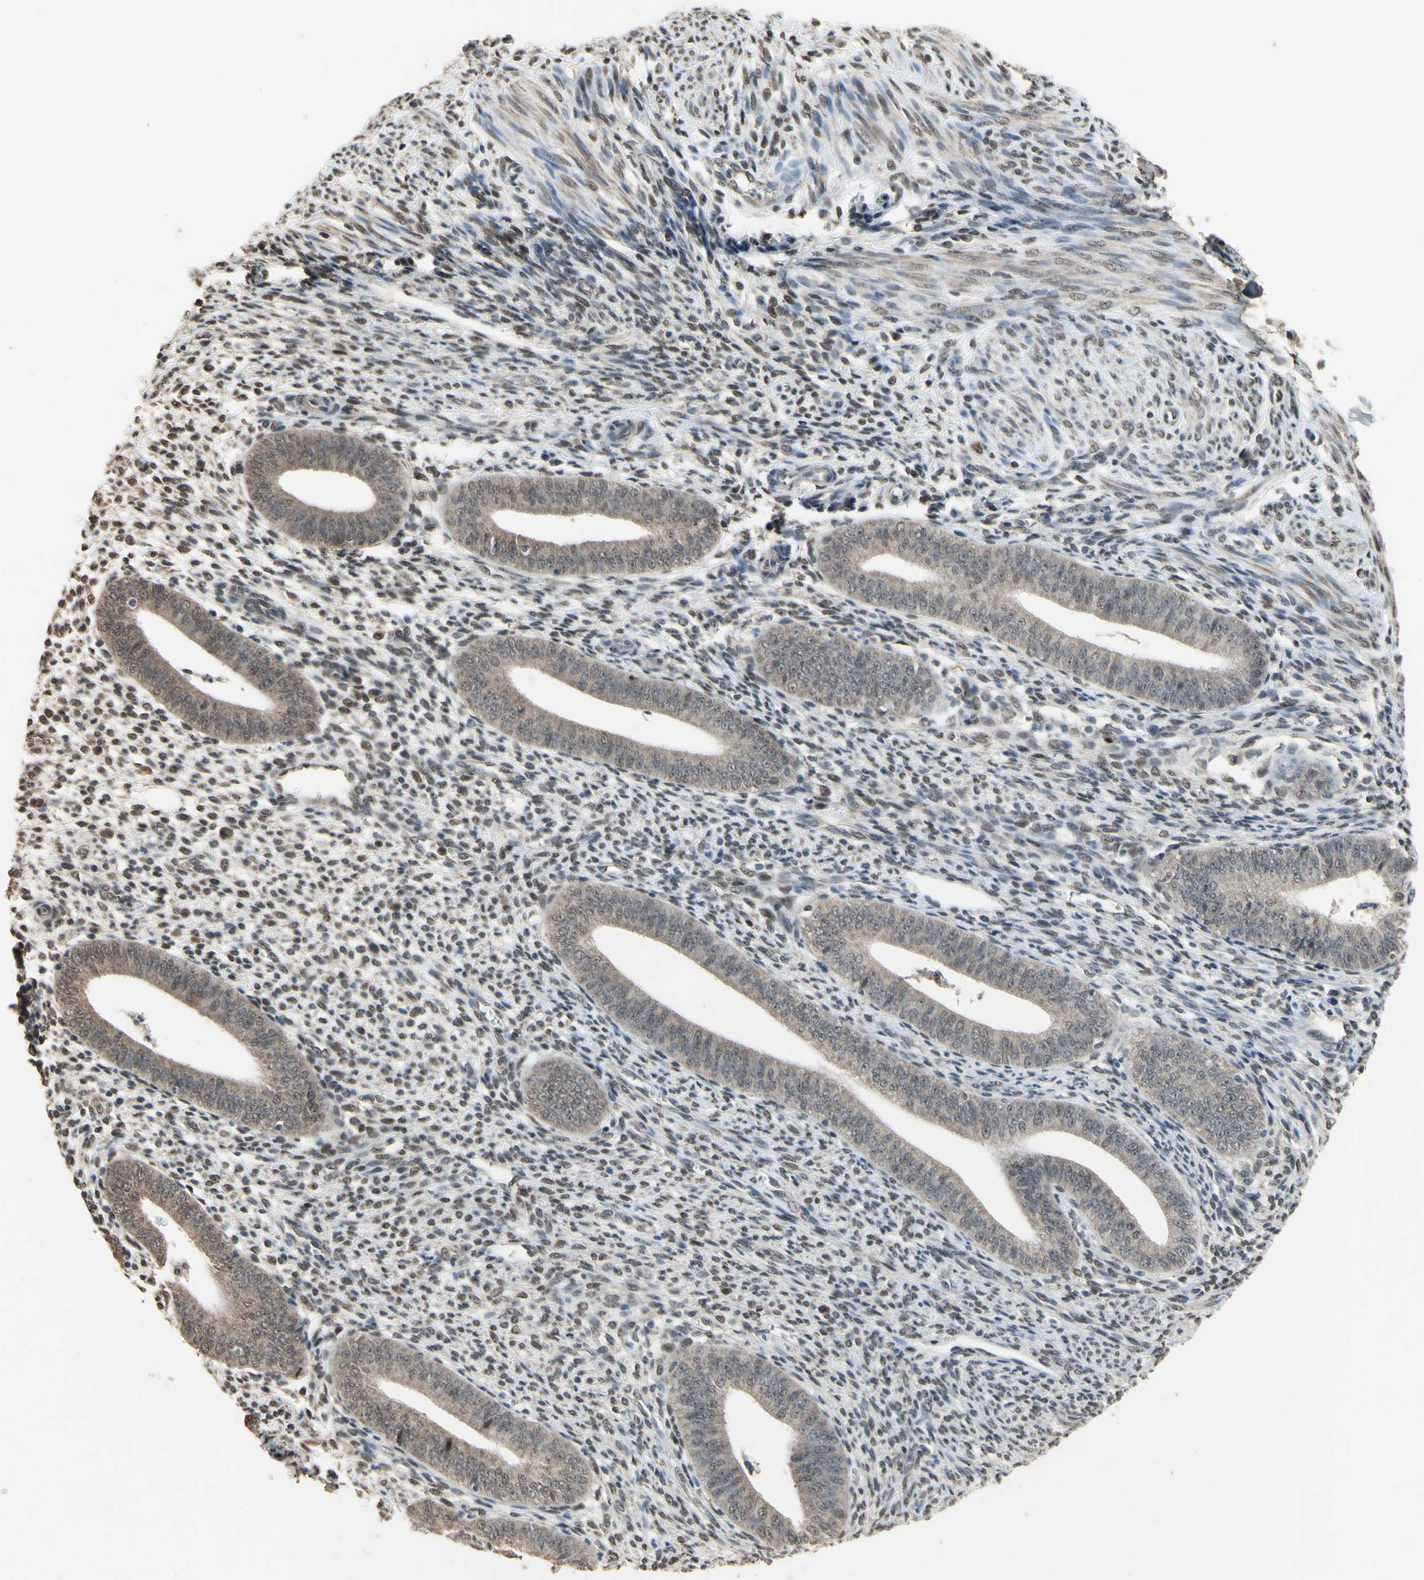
{"staining": {"intensity": "moderate", "quantity": "25%-75%", "location": "nuclear"}, "tissue": "endometrium", "cell_type": "Cells in endometrial stroma", "image_type": "normal", "snomed": [{"axis": "morphology", "description": "Normal tissue, NOS"}, {"axis": "topography", "description": "Endometrium"}], "caption": "Immunohistochemical staining of normal human endometrium exhibits 25%-75% levels of moderate nuclear protein staining in approximately 25%-75% of cells in endometrial stroma. Nuclei are stained in blue.", "gene": "ZNF174", "patient": {"sex": "female", "age": 35}}